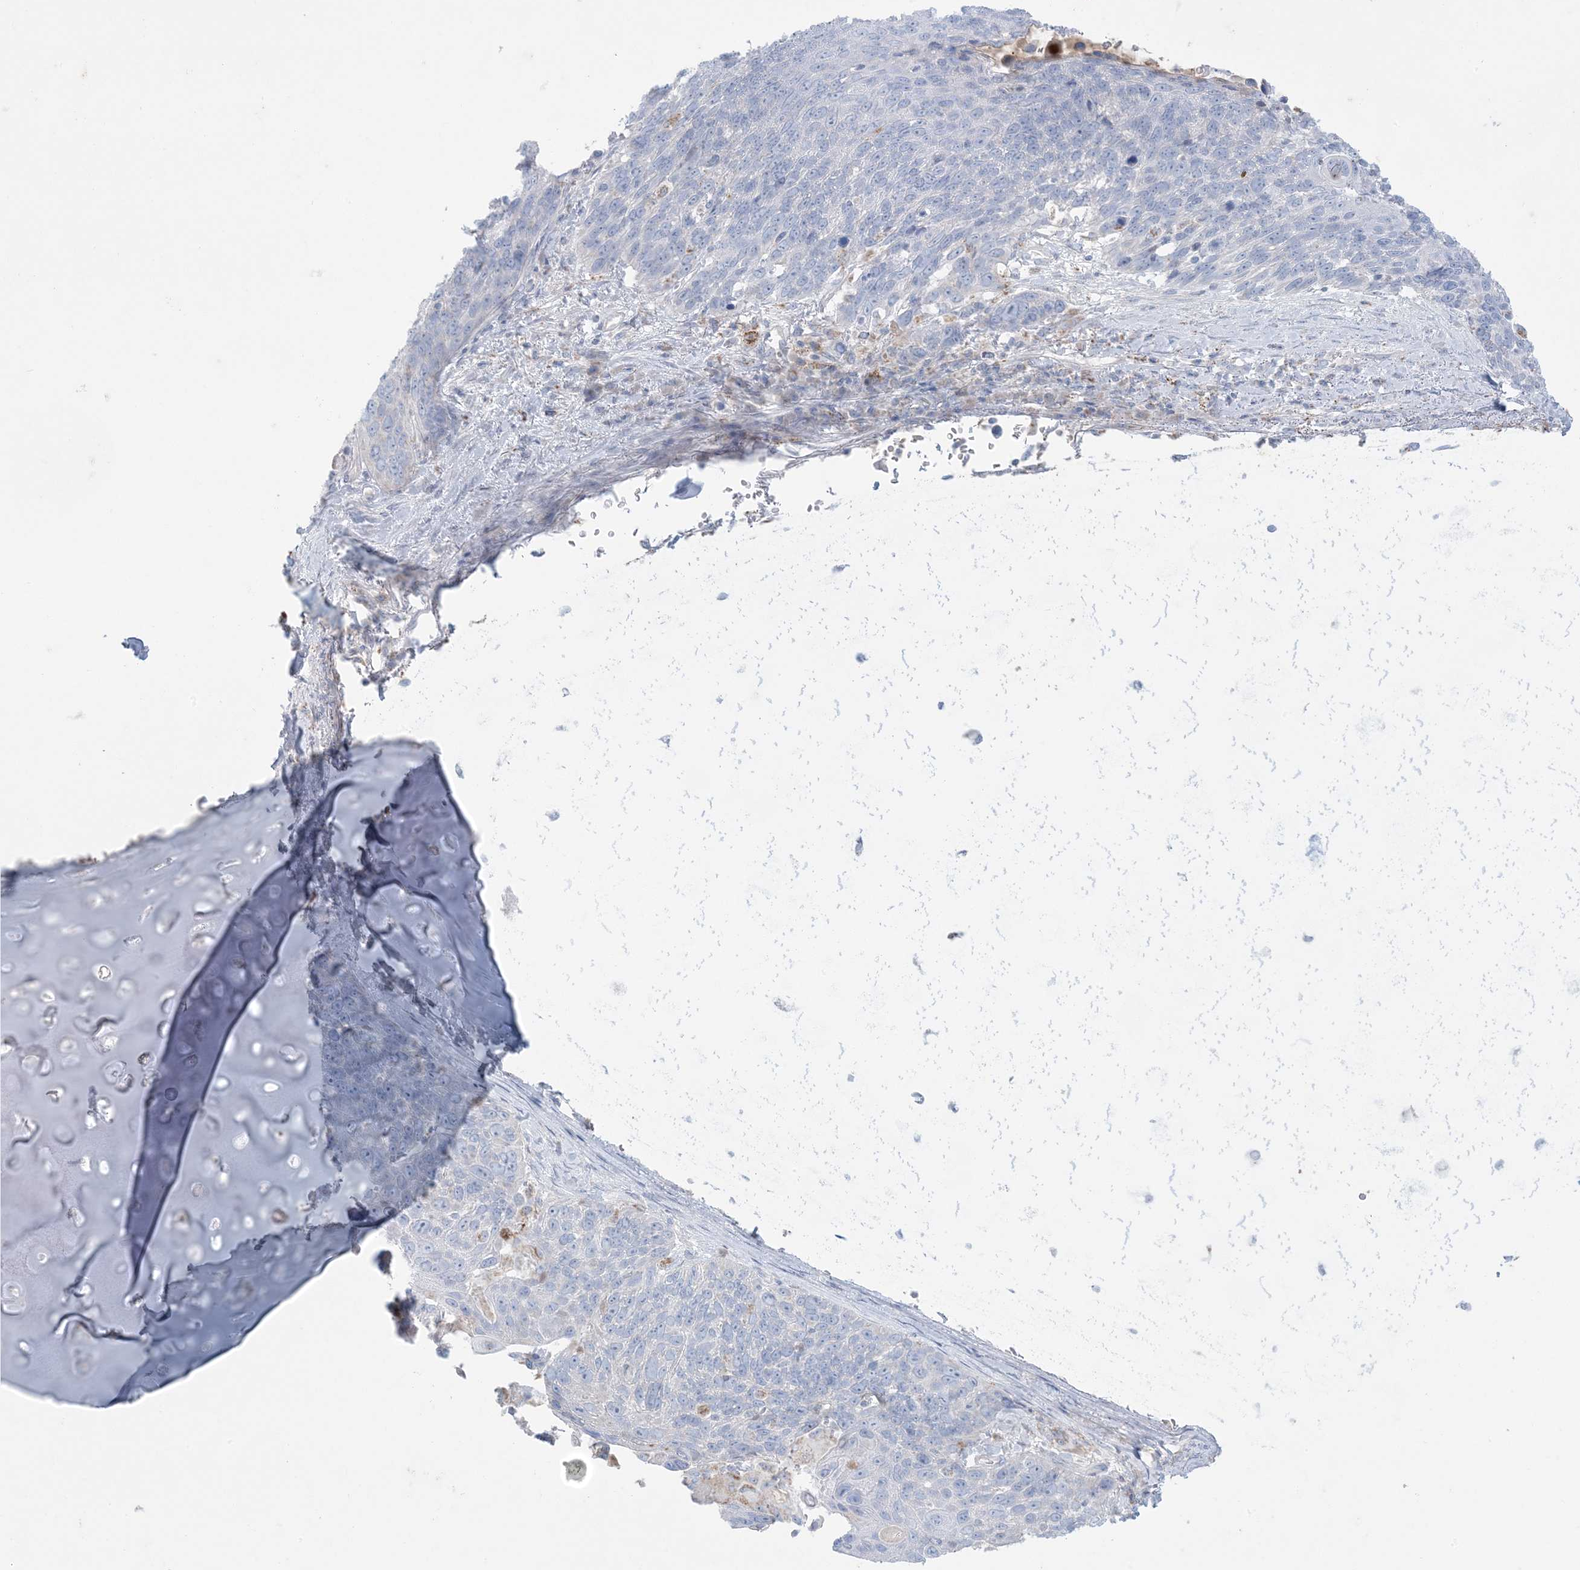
{"staining": {"intensity": "negative", "quantity": "none", "location": "none"}, "tissue": "lung cancer", "cell_type": "Tumor cells", "image_type": "cancer", "snomed": [{"axis": "morphology", "description": "Squamous cell carcinoma, NOS"}, {"axis": "topography", "description": "Lung"}], "caption": "IHC of lung squamous cell carcinoma reveals no positivity in tumor cells. (DAB (3,3'-diaminobenzidine) IHC with hematoxylin counter stain).", "gene": "KCTD6", "patient": {"sex": "male", "age": 66}}